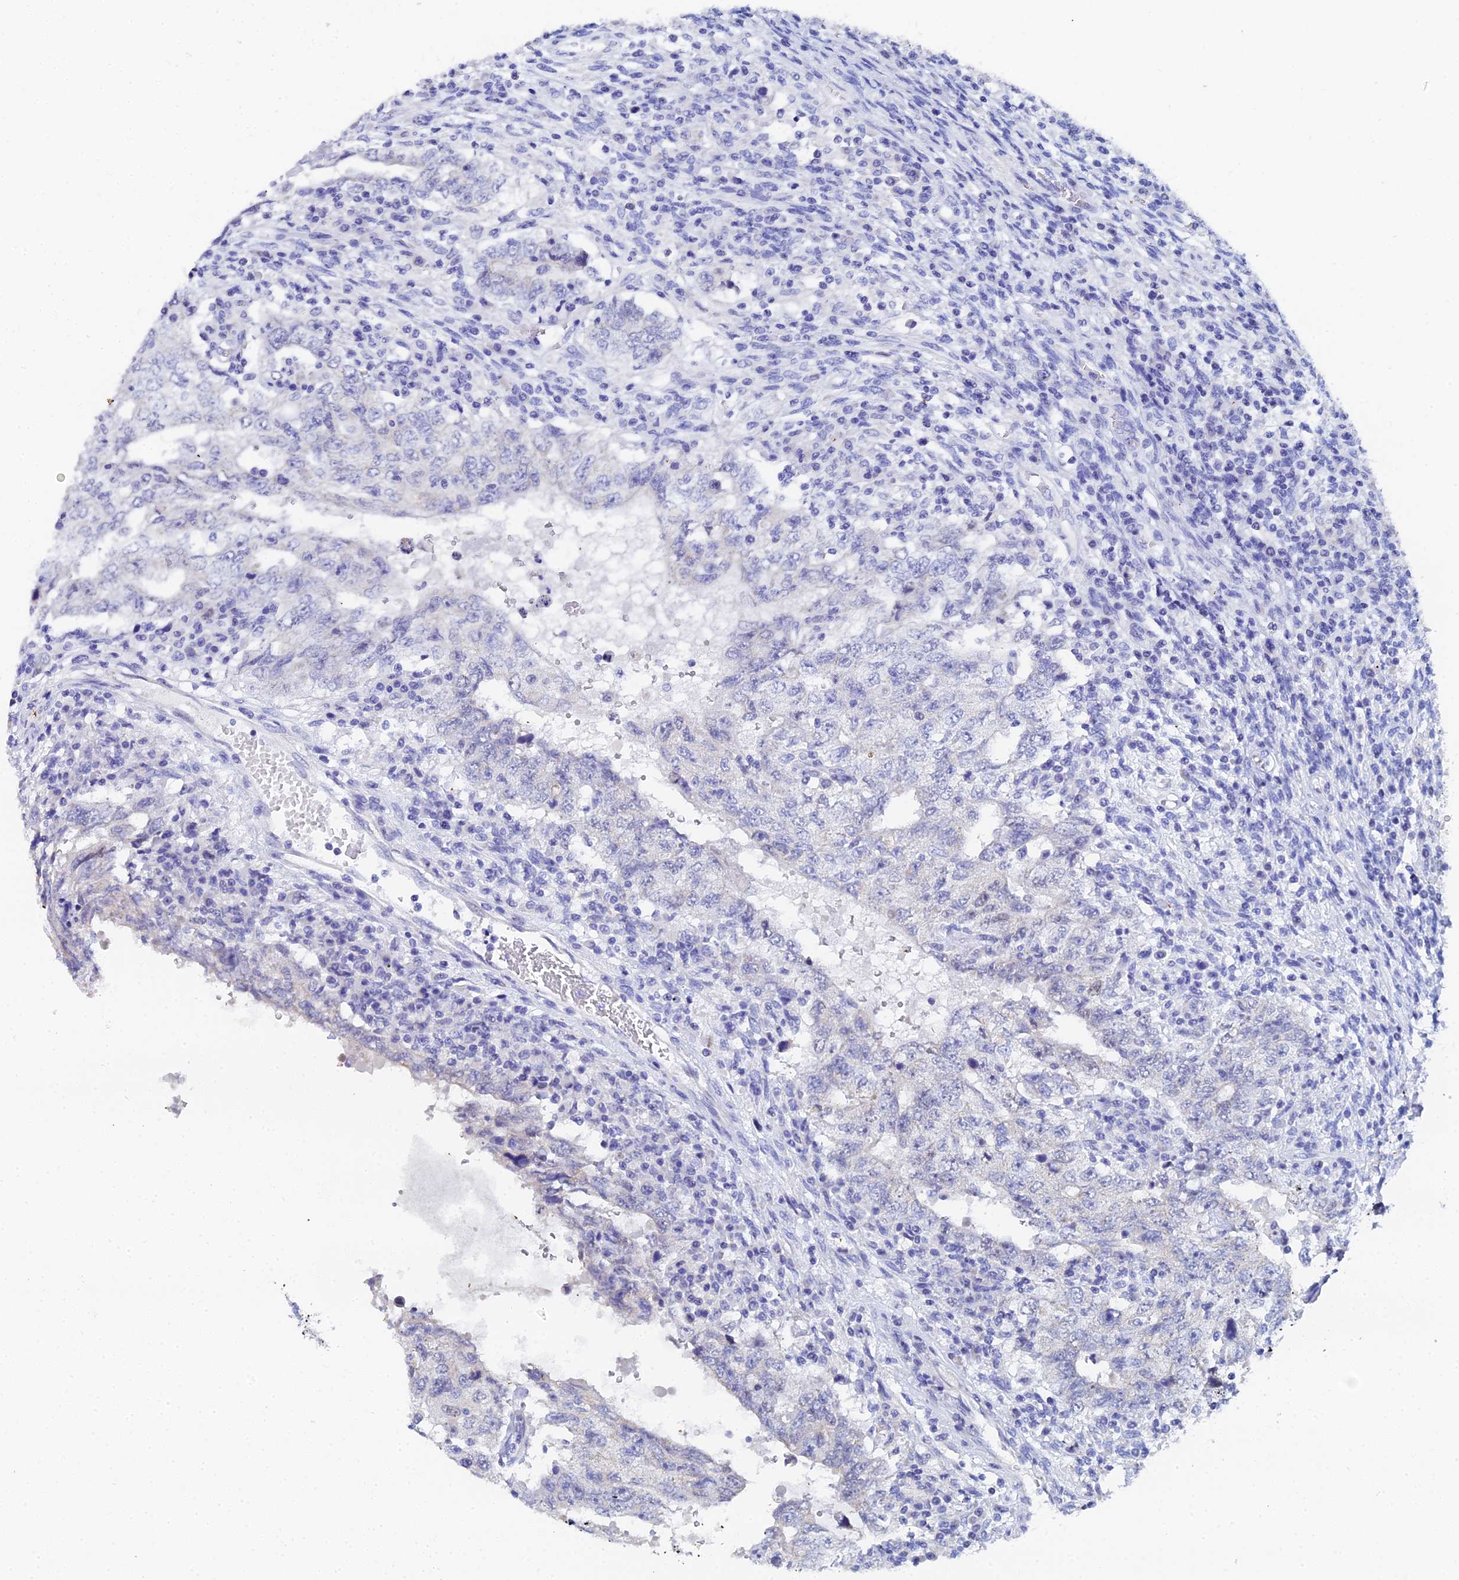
{"staining": {"intensity": "negative", "quantity": "none", "location": "none"}, "tissue": "testis cancer", "cell_type": "Tumor cells", "image_type": "cancer", "snomed": [{"axis": "morphology", "description": "Carcinoma, Embryonal, NOS"}, {"axis": "topography", "description": "Testis"}], "caption": "DAB (3,3'-diaminobenzidine) immunohistochemical staining of human testis cancer (embryonal carcinoma) demonstrates no significant staining in tumor cells.", "gene": "OCM", "patient": {"sex": "male", "age": 26}}